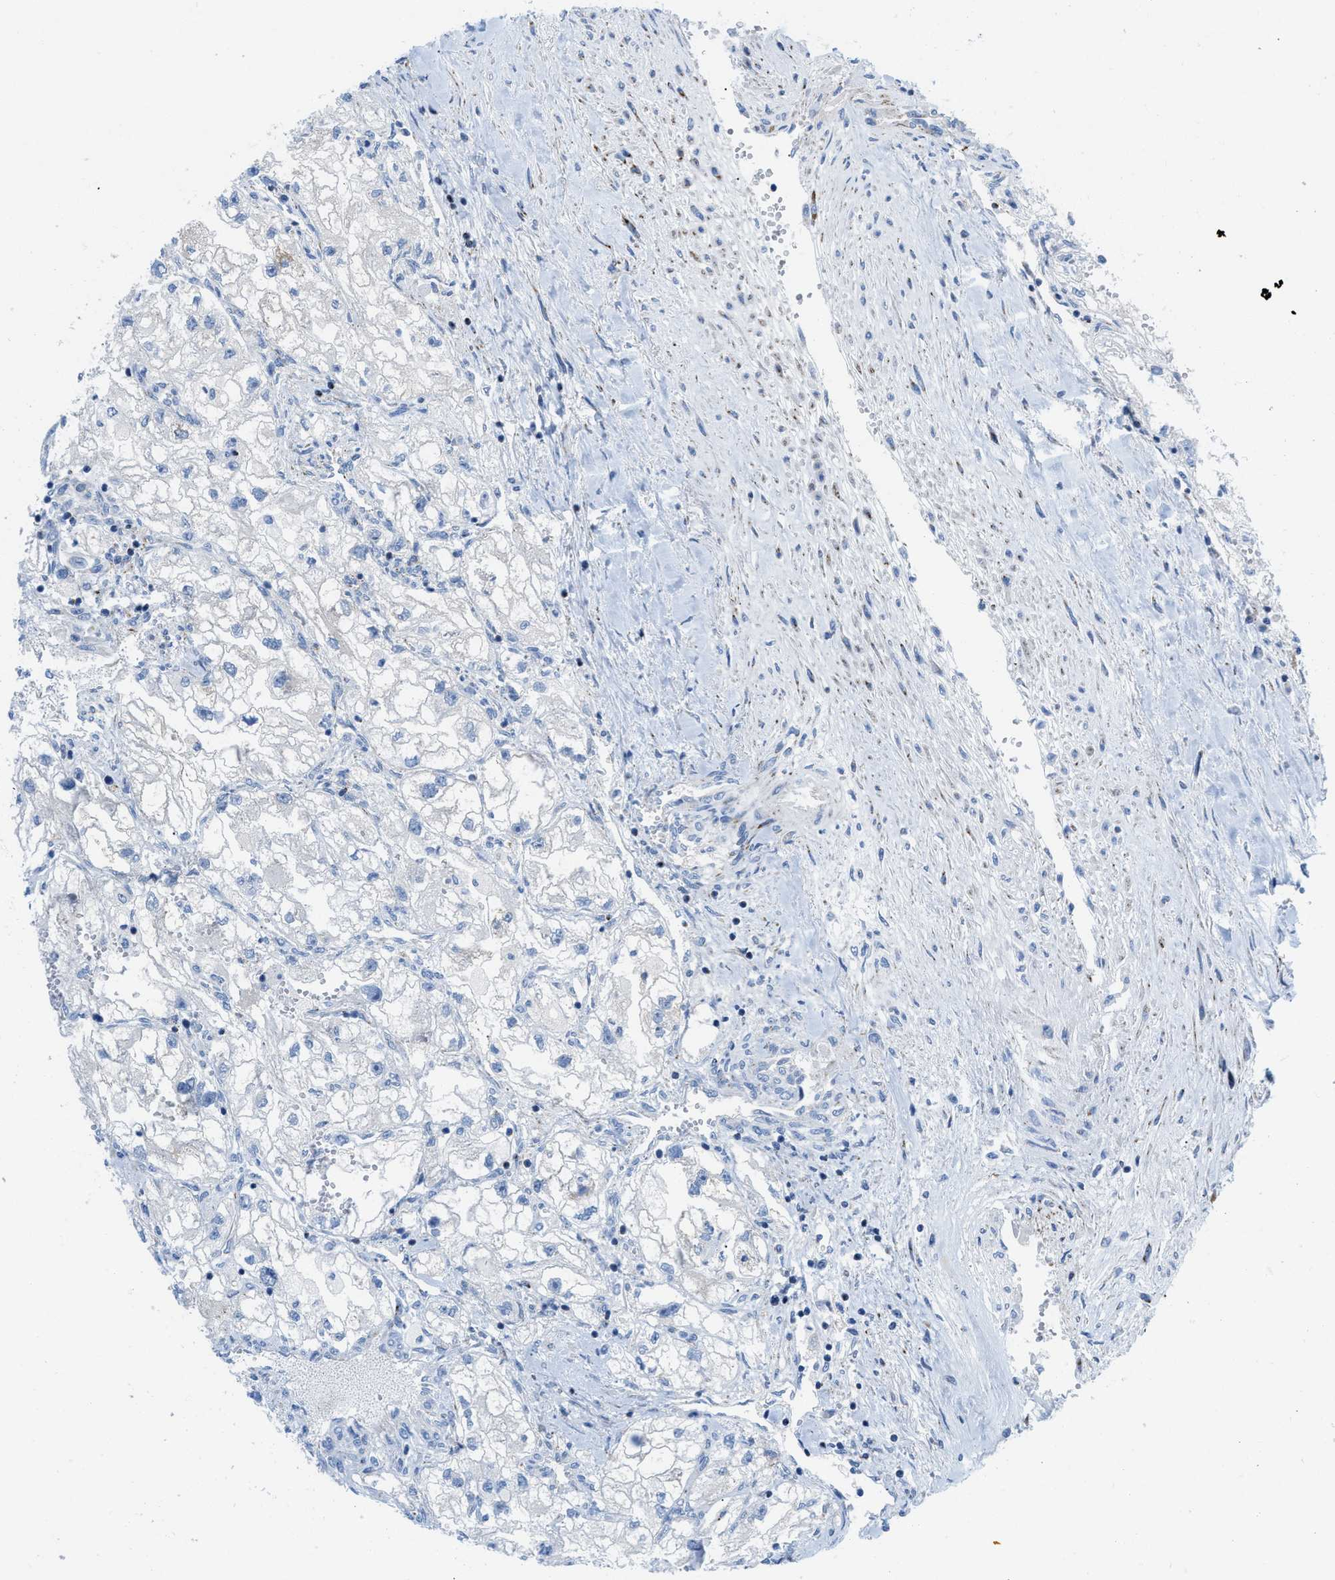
{"staining": {"intensity": "negative", "quantity": "none", "location": "none"}, "tissue": "renal cancer", "cell_type": "Tumor cells", "image_type": "cancer", "snomed": [{"axis": "morphology", "description": "Adenocarcinoma, NOS"}, {"axis": "topography", "description": "Kidney"}], "caption": "Tumor cells show no significant protein staining in adenocarcinoma (renal). (Stains: DAB immunohistochemistry (IHC) with hematoxylin counter stain, Microscopy: brightfield microscopy at high magnification).", "gene": "RBBP9", "patient": {"sex": "female", "age": 70}}